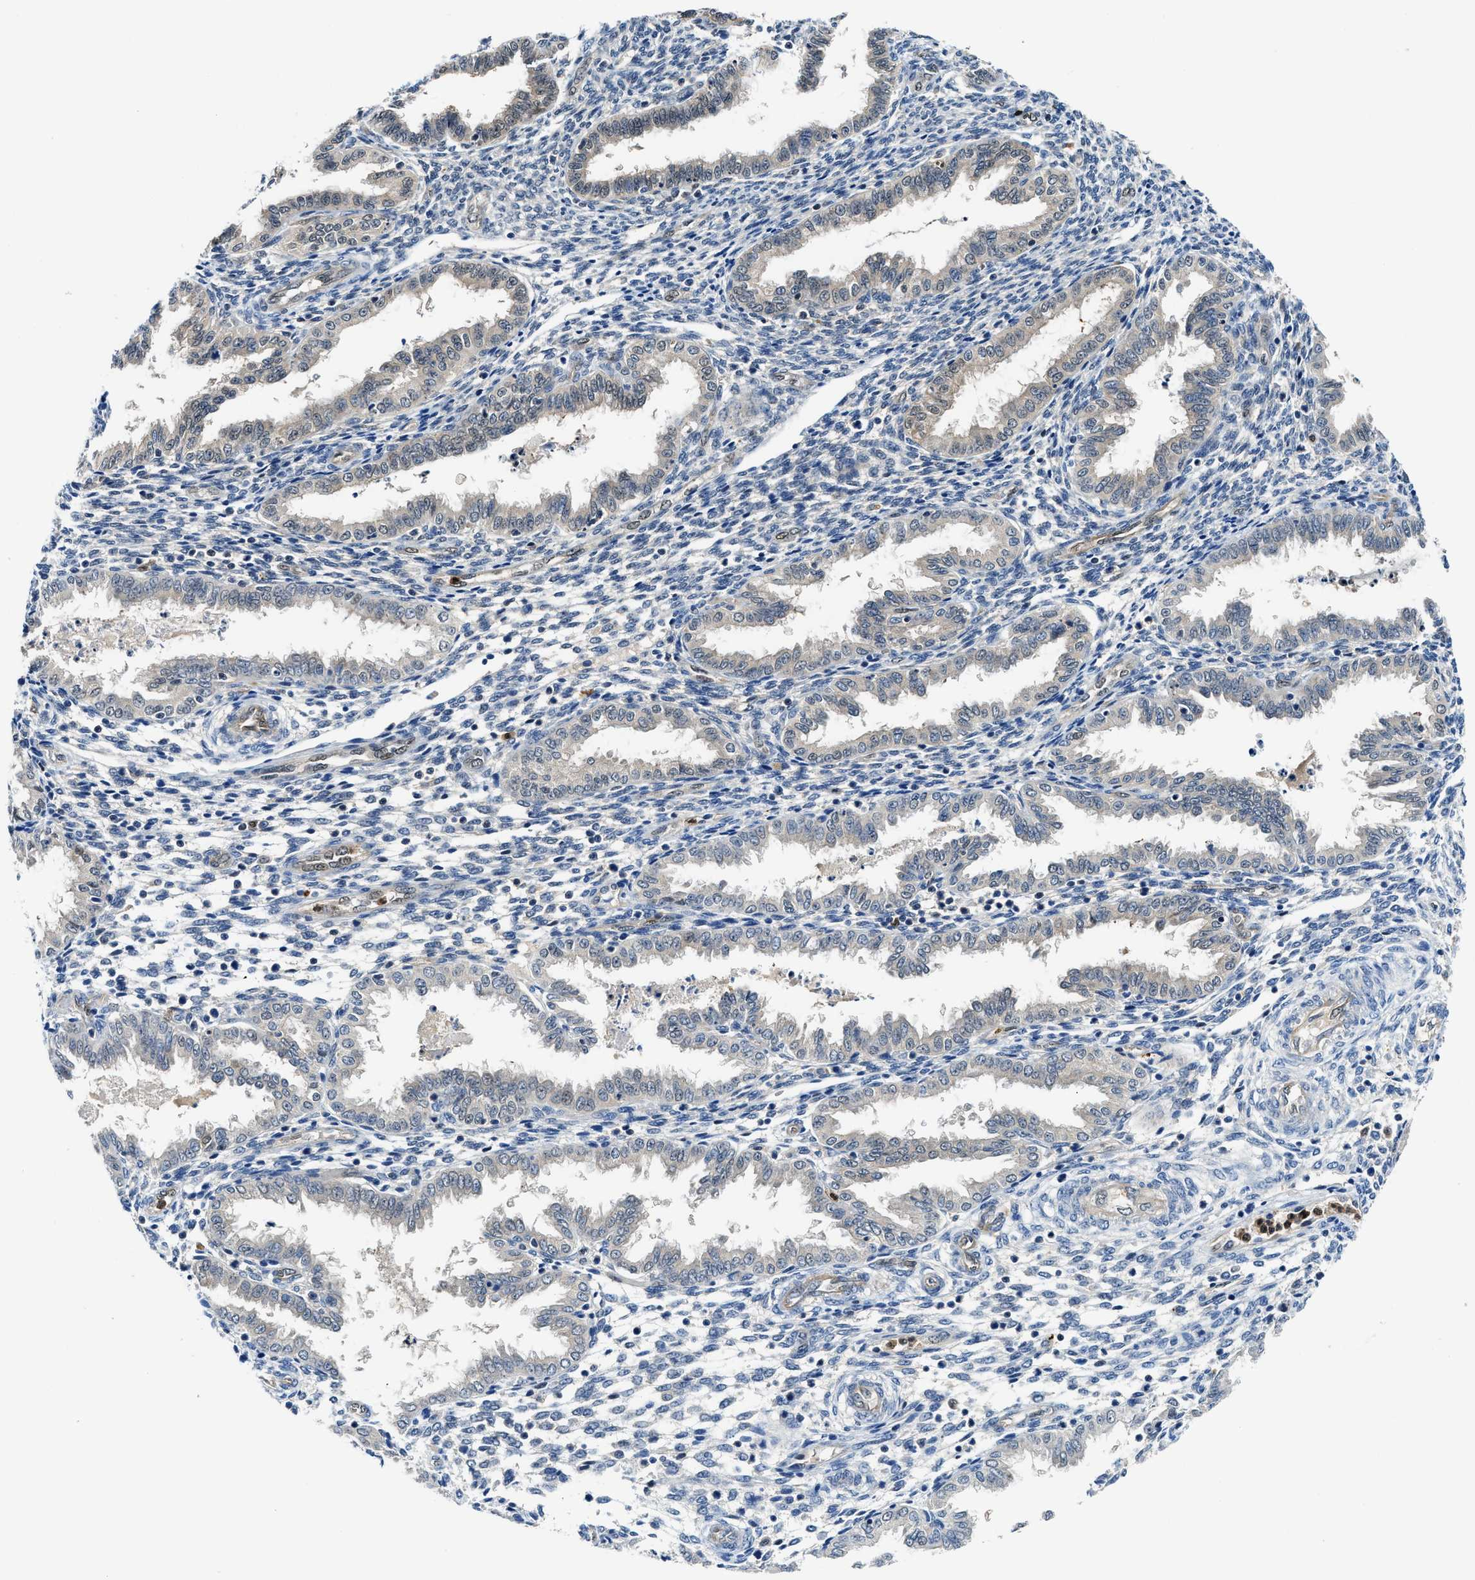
{"staining": {"intensity": "negative", "quantity": "none", "location": "none"}, "tissue": "endometrium", "cell_type": "Cells in endometrial stroma", "image_type": "normal", "snomed": [{"axis": "morphology", "description": "Normal tissue, NOS"}, {"axis": "topography", "description": "Endometrium"}], "caption": "DAB immunohistochemical staining of unremarkable human endometrium exhibits no significant expression in cells in endometrial stroma.", "gene": "LTA4H", "patient": {"sex": "female", "age": 33}}